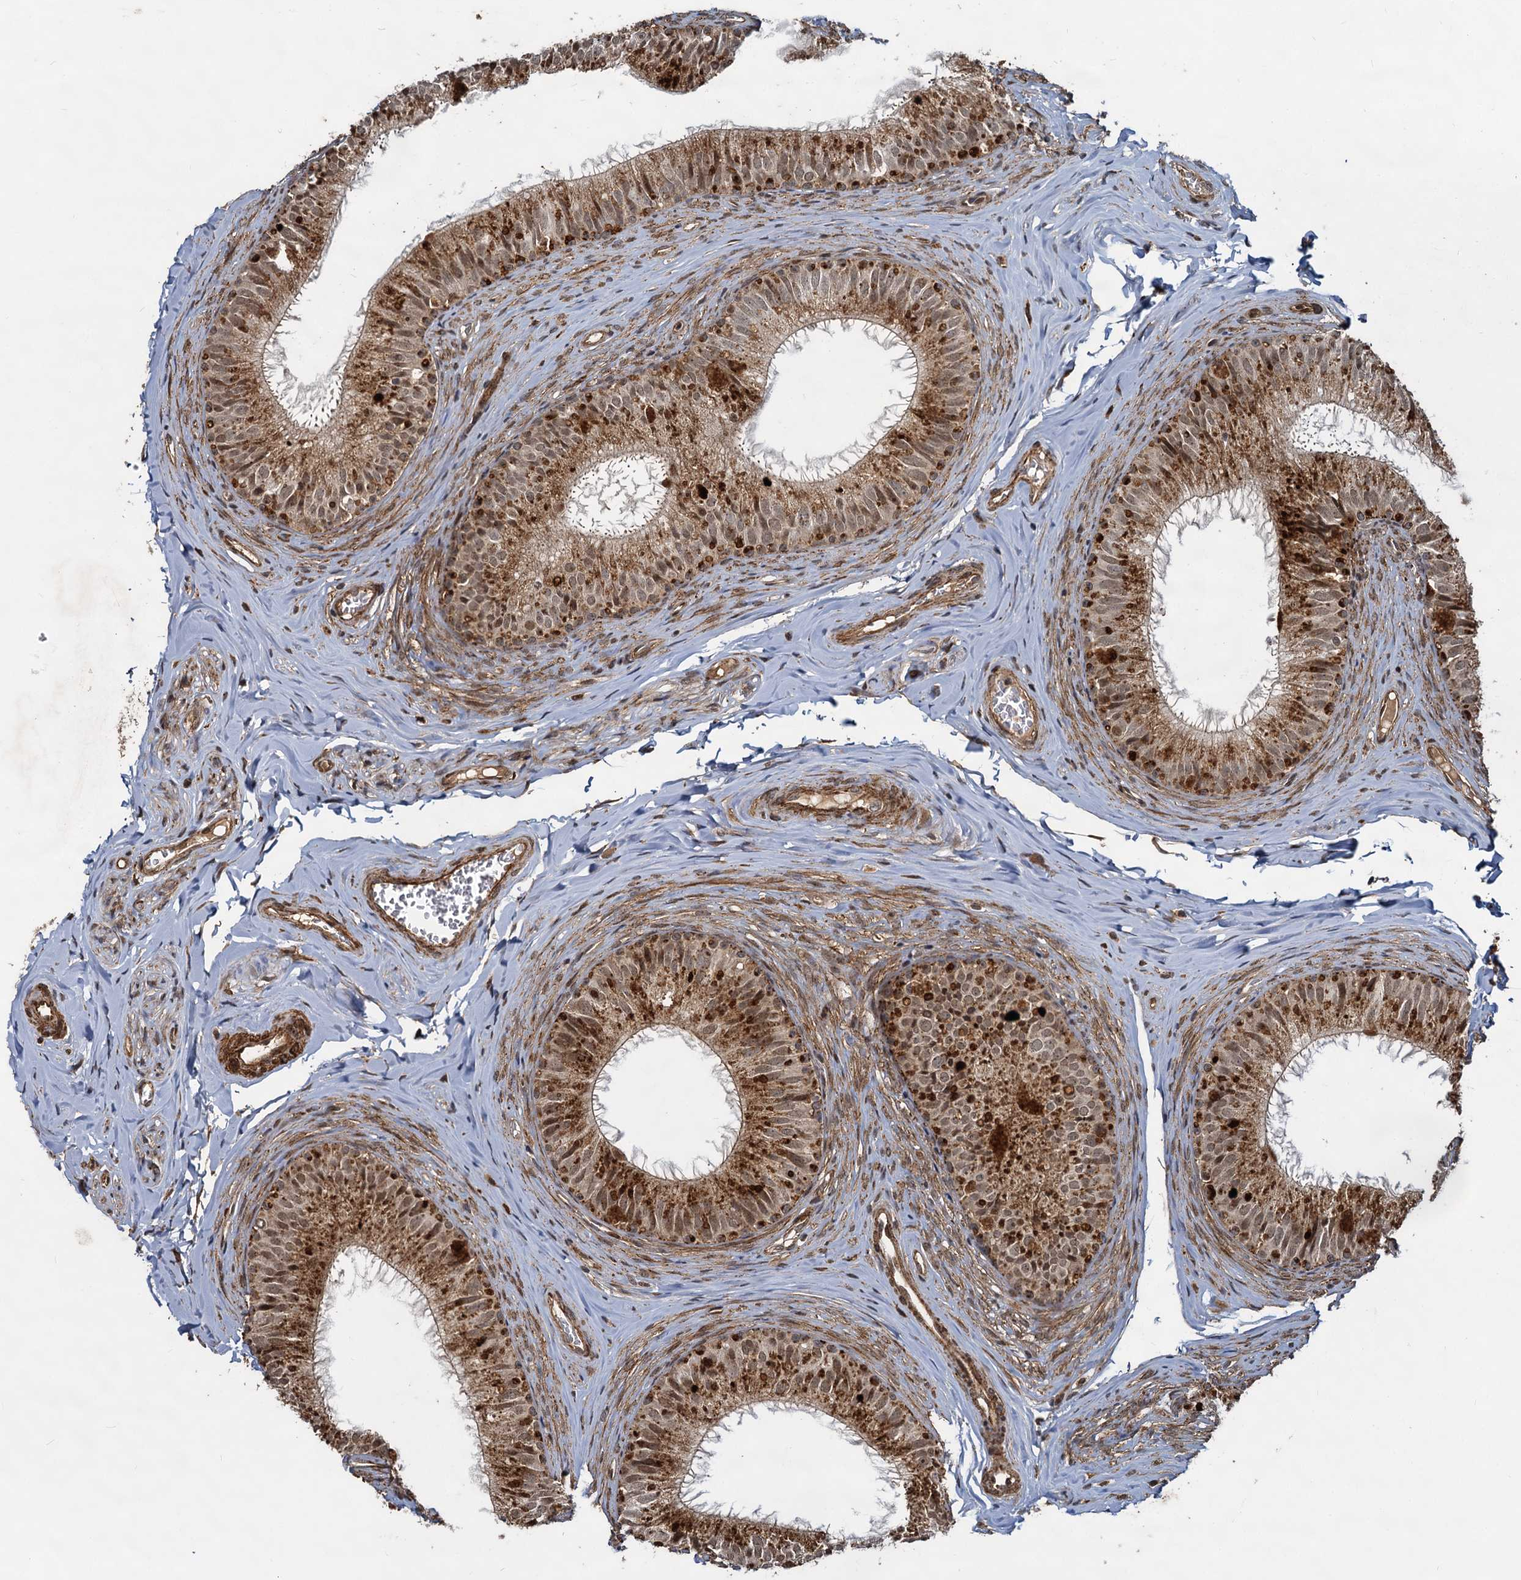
{"staining": {"intensity": "moderate", "quantity": "25%-75%", "location": "cytoplasmic/membranous,nuclear"}, "tissue": "epididymis", "cell_type": "Glandular cells", "image_type": "normal", "snomed": [{"axis": "morphology", "description": "Normal tissue, NOS"}, {"axis": "topography", "description": "Epididymis"}], "caption": "A brown stain highlights moderate cytoplasmic/membranous,nuclear staining of a protein in glandular cells of benign human epididymis.", "gene": "TRIM23", "patient": {"sex": "male", "age": 34}}